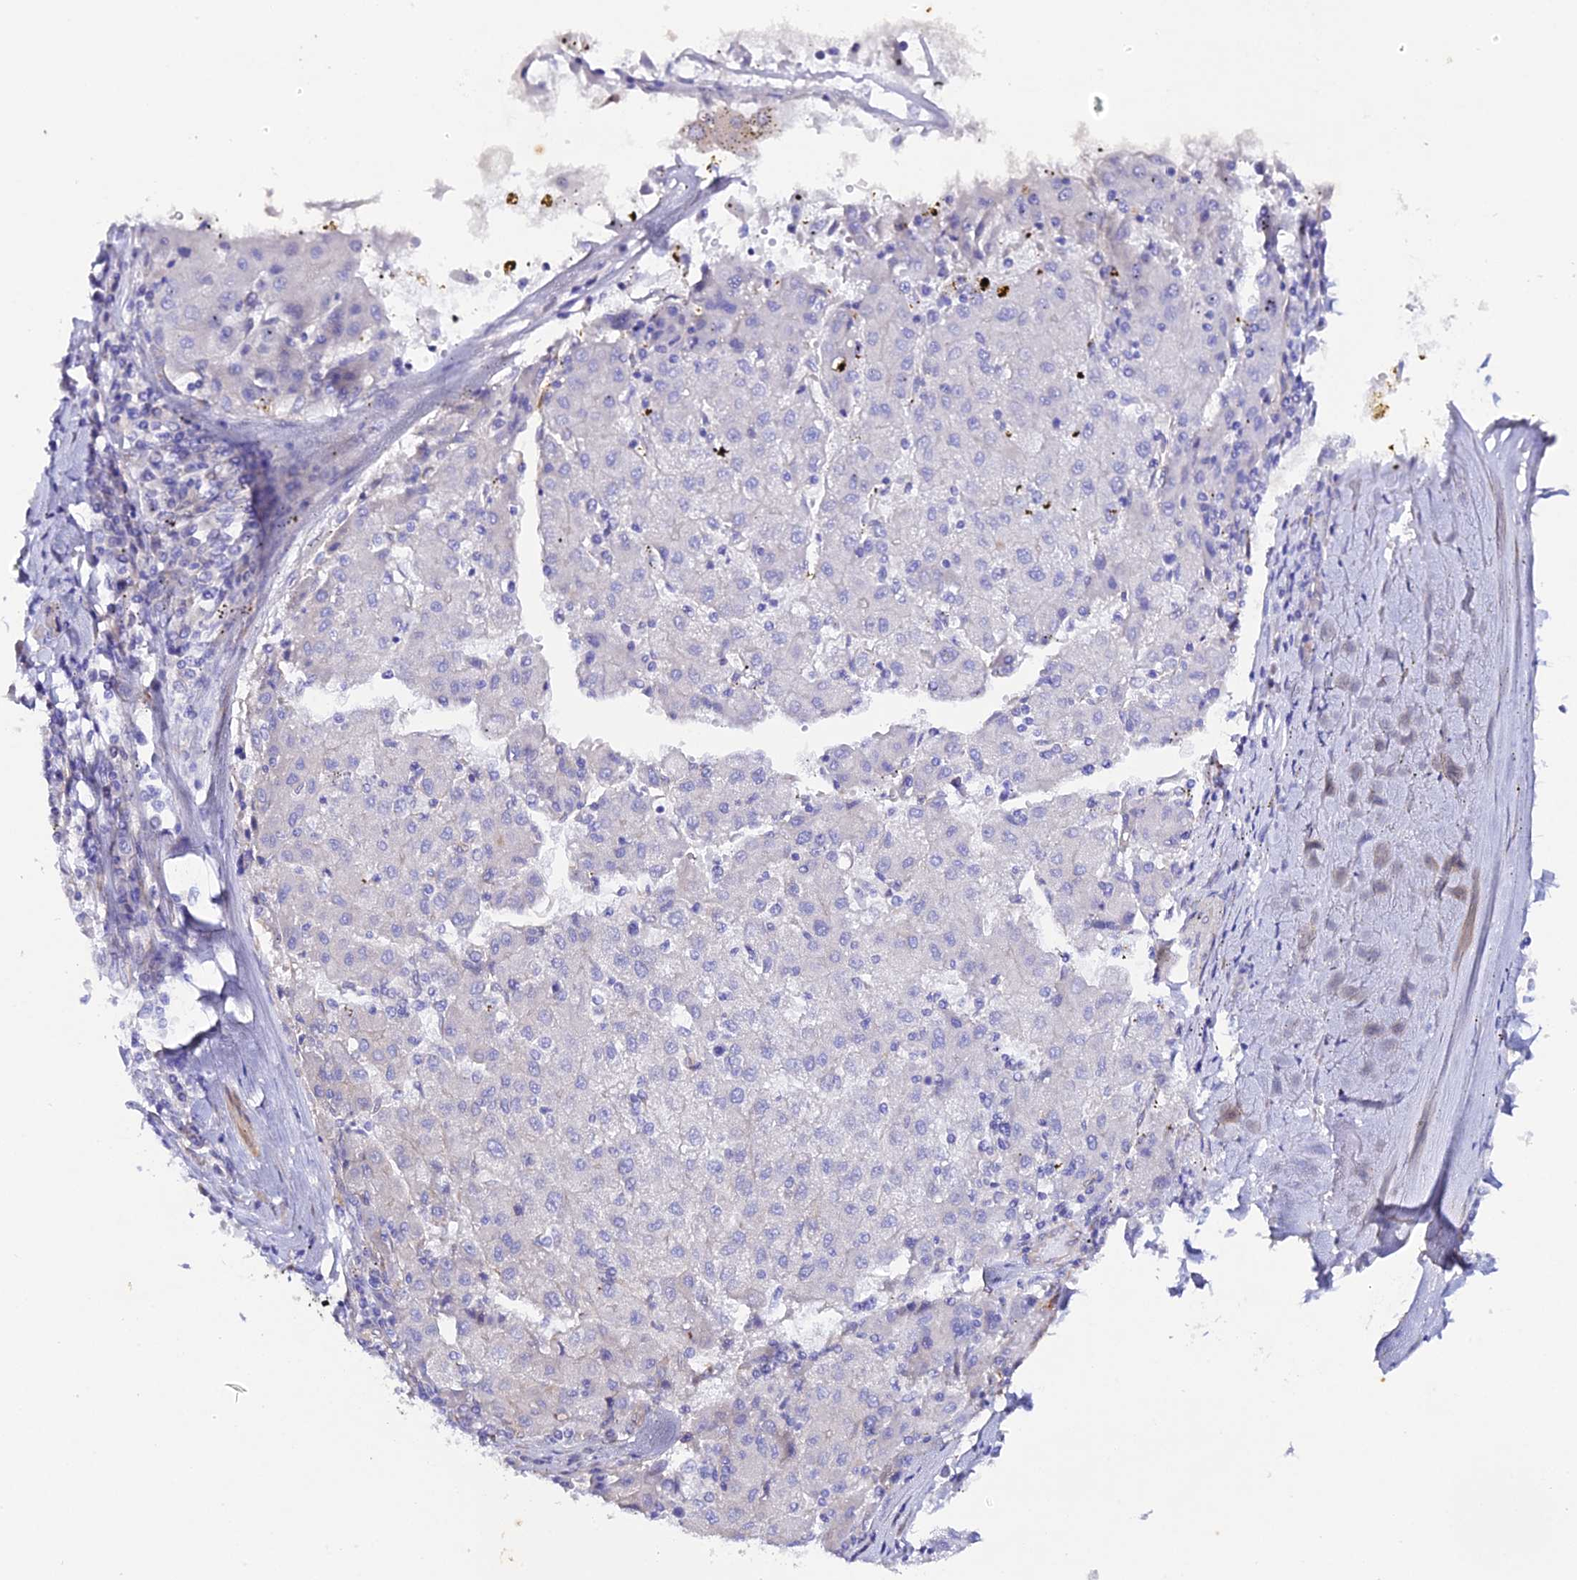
{"staining": {"intensity": "negative", "quantity": "none", "location": "none"}, "tissue": "liver cancer", "cell_type": "Tumor cells", "image_type": "cancer", "snomed": [{"axis": "morphology", "description": "Carcinoma, Hepatocellular, NOS"}, {"axis": "topography", "description": "Liver"}], "caption": "High power microscopy histopathology image of an immunohistochemistry (IHC) histopathology image of liver hepatocellular carcinoma, revealing no significant positivity in tumor cells.", "gene": "CFAP45", "patient": {"sex": "male", "age": 72}}